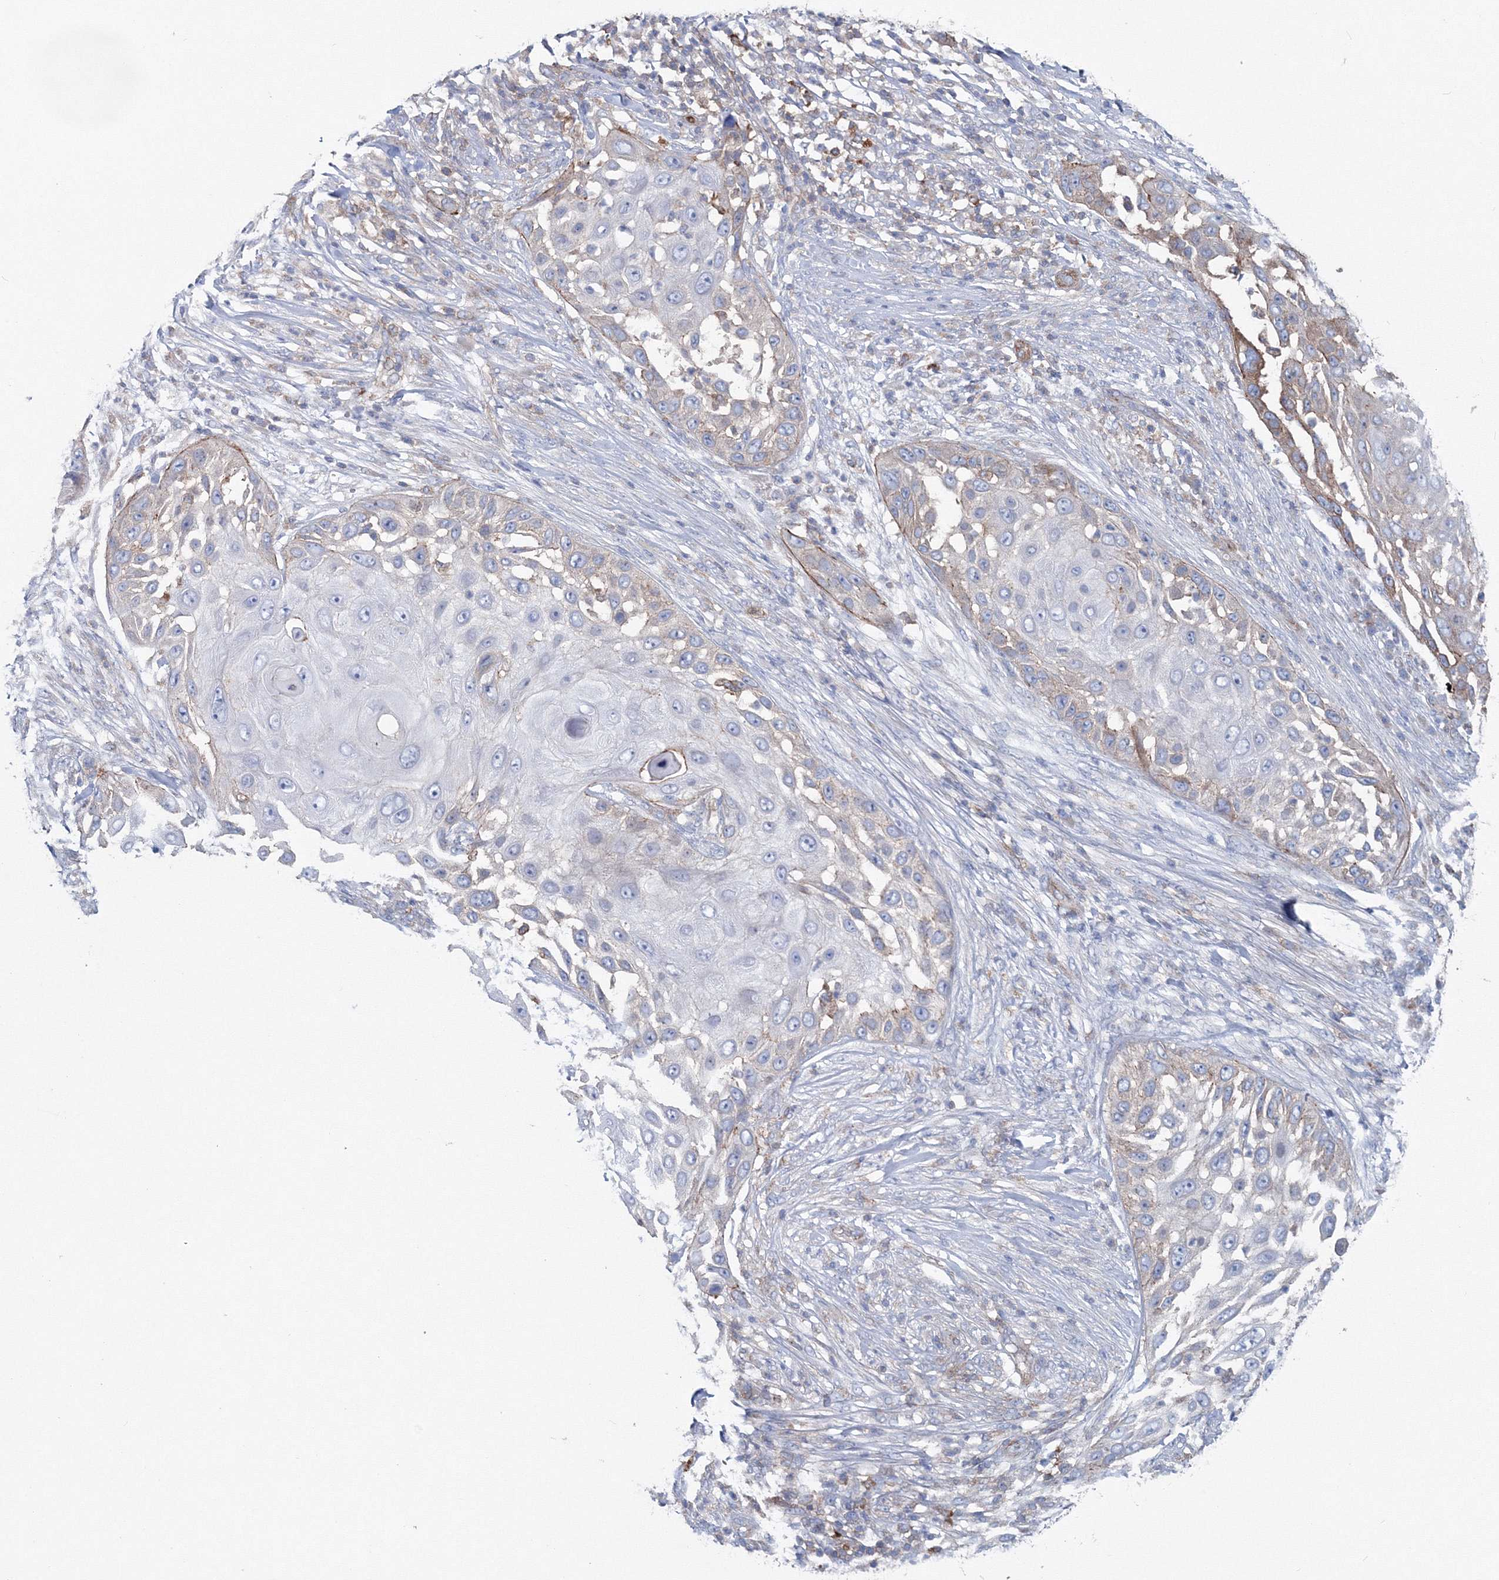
{"staining": {"intensity": "weak", "quantity": "<25%", "location": "cytoplasmic/membranous"}, "tissue": "skin cancer", "cell_type": "Tumor cells", "image_type": "cancer", "snomed": [{"axis": "morphology", "description": "Squamous cell carcinoma, NOS"}, {"axis": "topography", "description": "Skin"}], "caption": "This photomicrograph is of skin cancer (squamous cell carcinoma) stained with immunohistochemistry (IHC) to label a protein in brown with the nuclei are counter-stained blue. There is no expression in tumor cells.", "gene": "GGA2", "patient": {"sex": "female", "age": 44}}